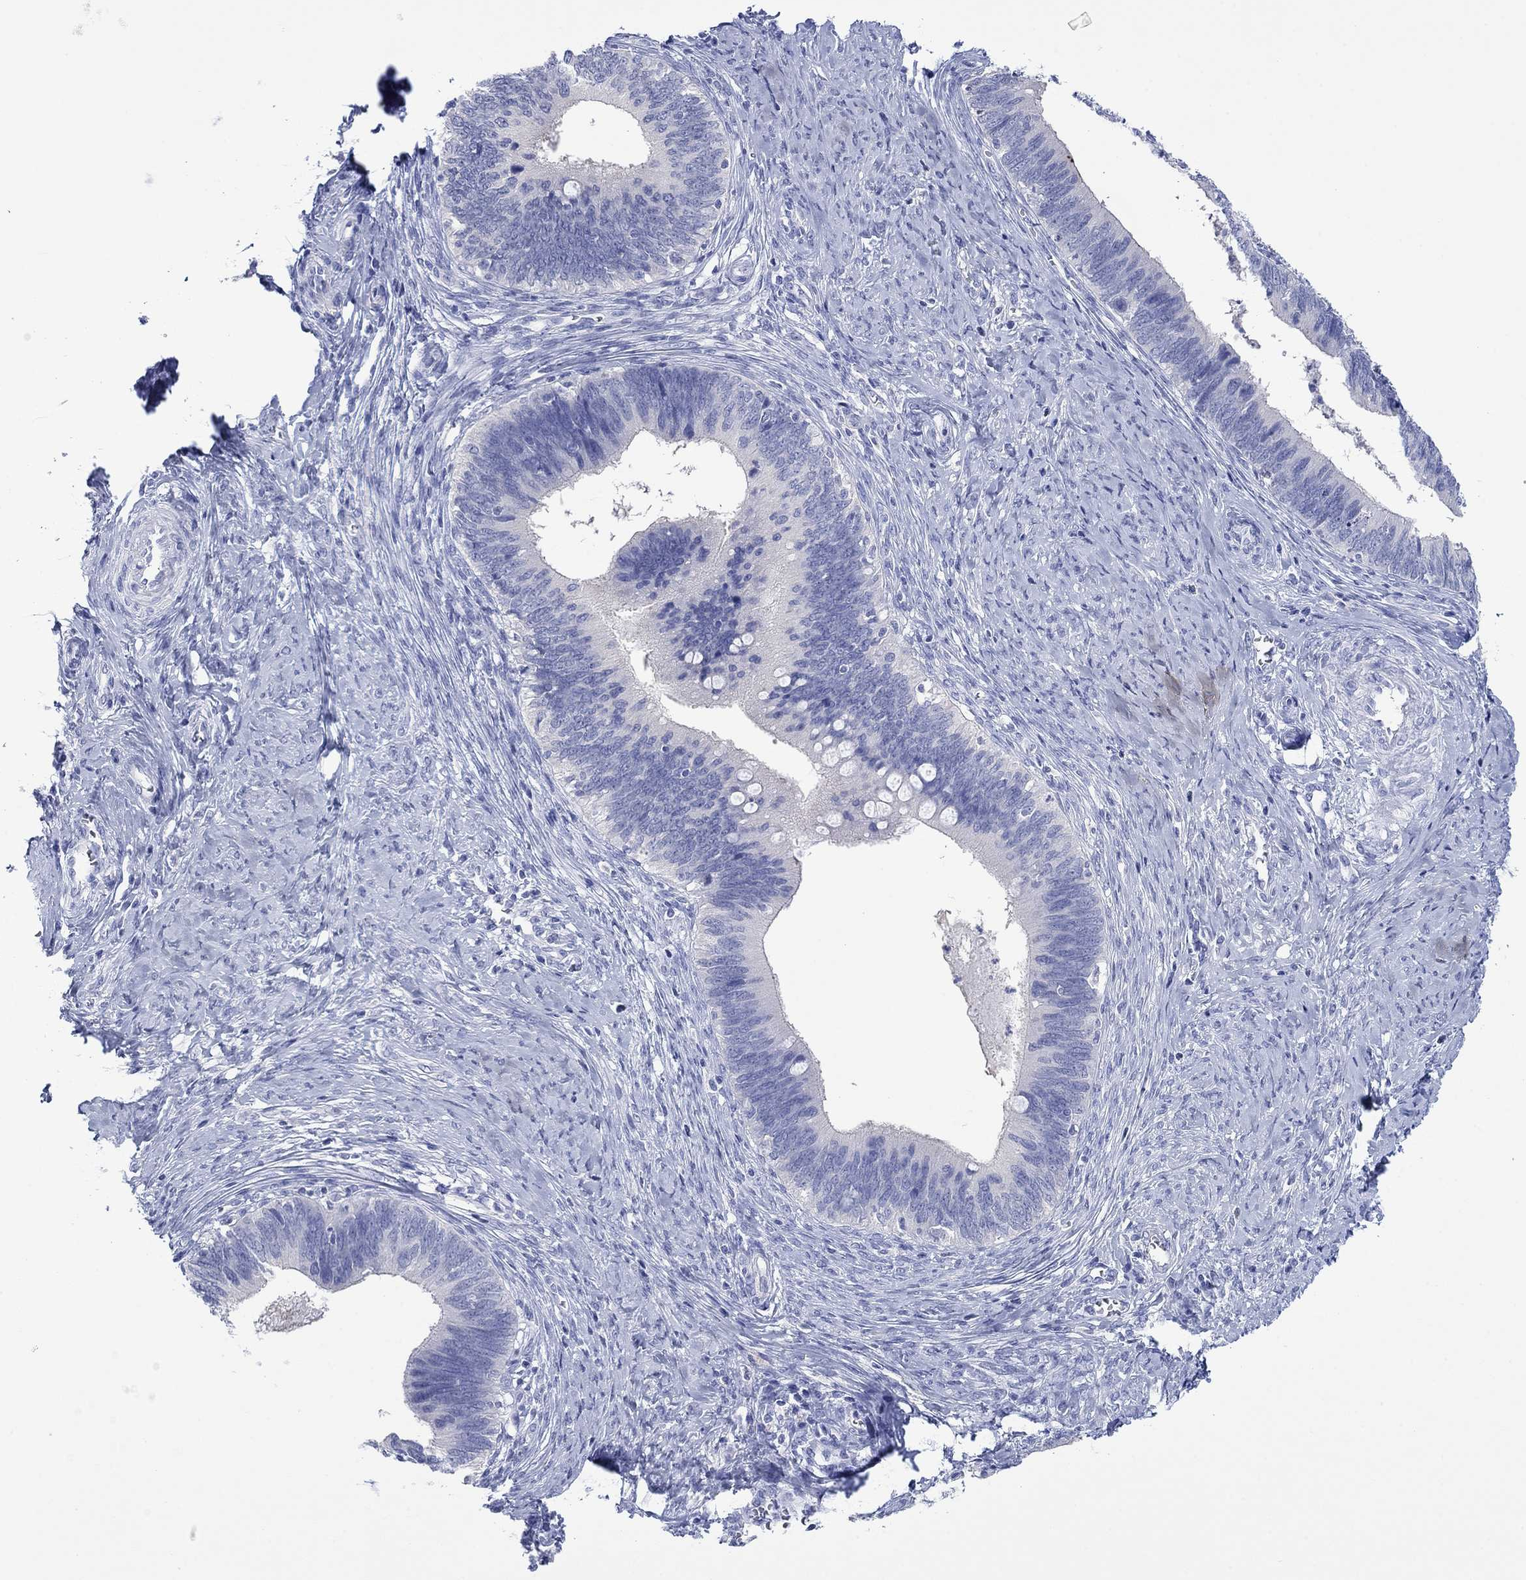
{"staining": {"intensity": "negative", "quantity": "none", "location": "none"}, "tissue": "cervical cancer", "cell_type": "Tumor cells", "image_type": "cancer", "snomed": [{"axis": "morphology", "description": "Adenocarcinoma, NOS"}, {"axis": "topography", "description": "Cervix"}], "caption": "Immunohistochemistry (IHC) of cervical adenocarcinoma reveals no staining in tumor cells.", "gene": "MLANA", "patient": {"sex": "female", "age": 42}}